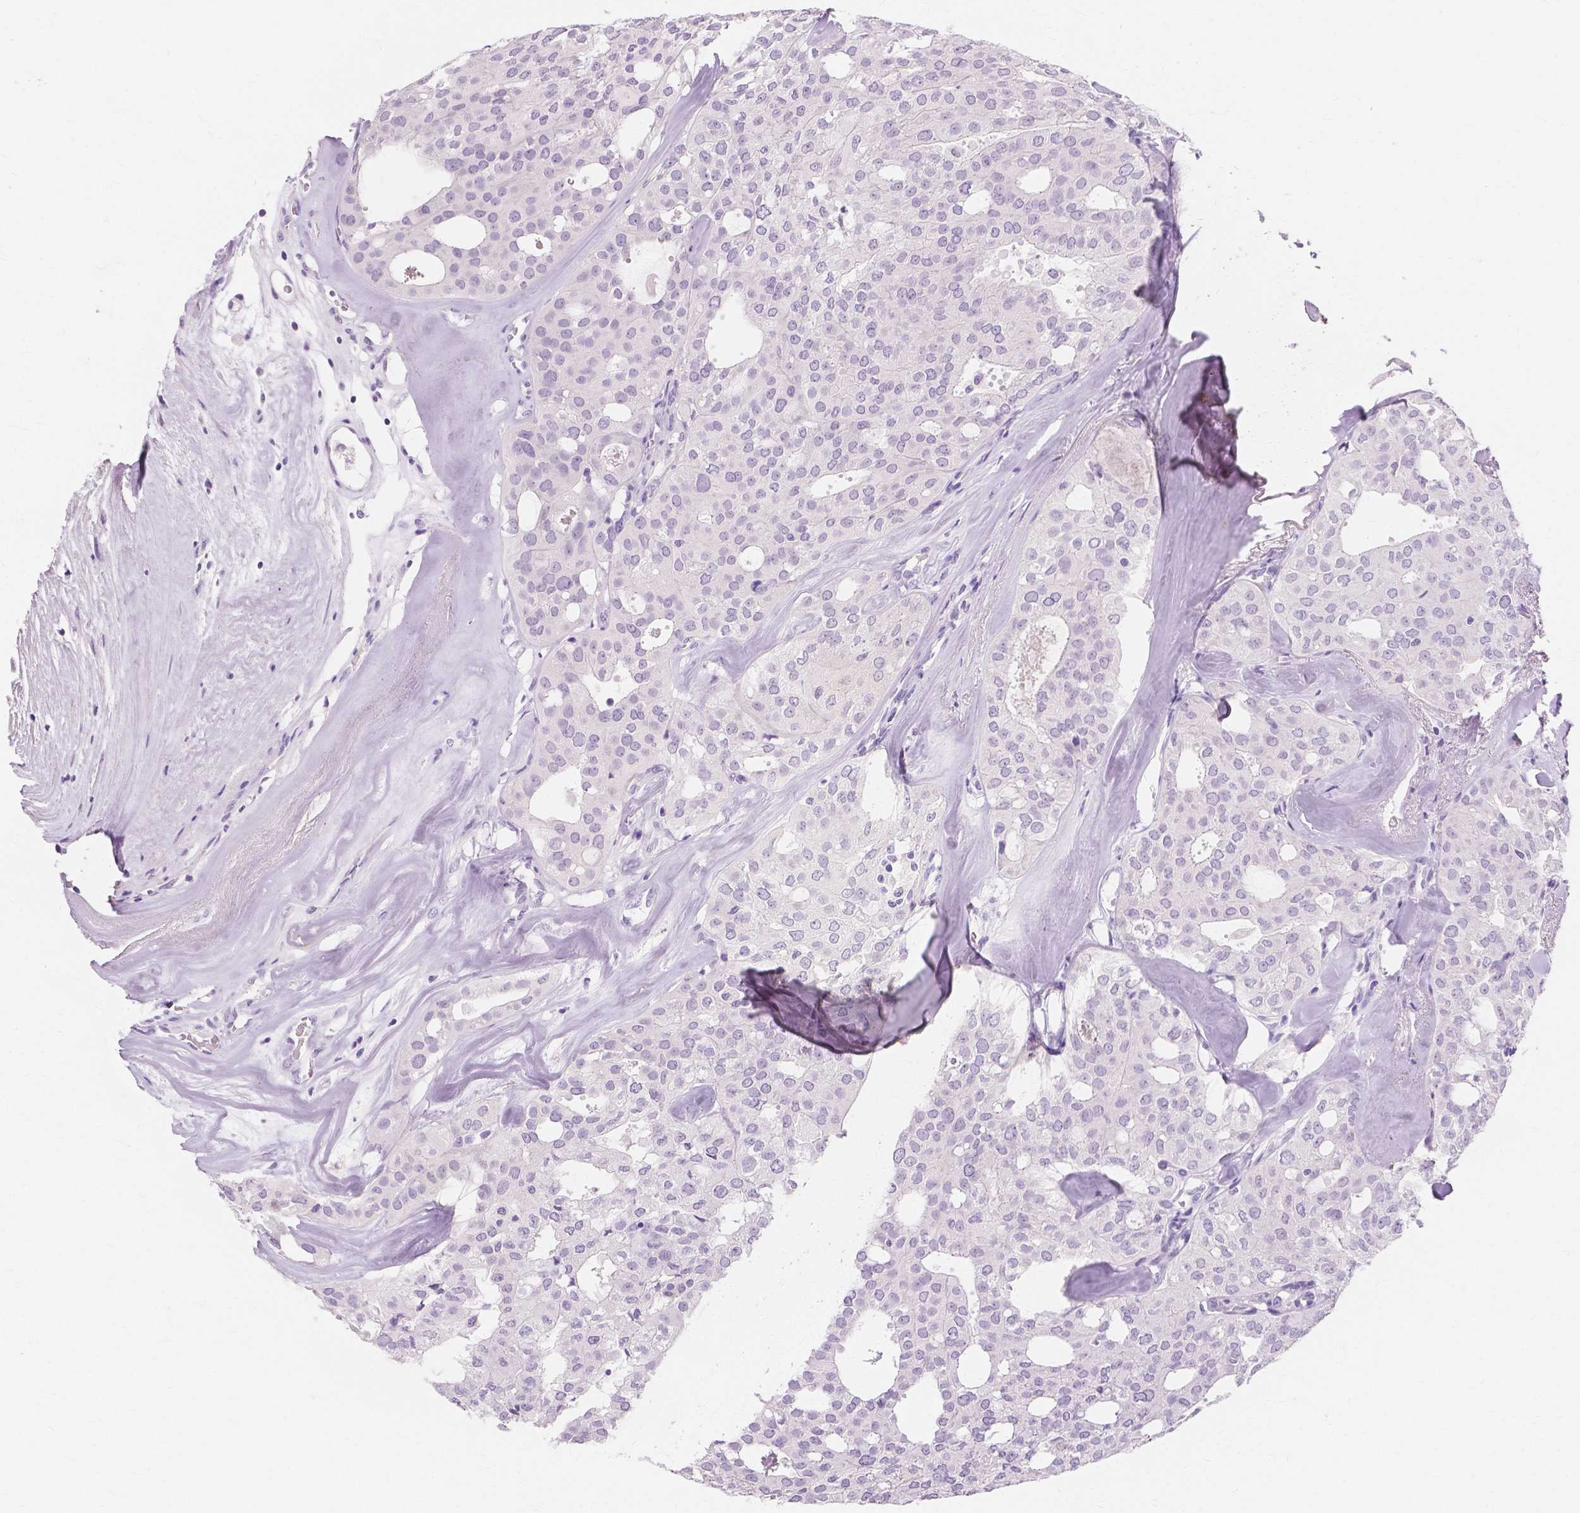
{"staining": {"intensity": "negative", "quantity": "none", "location": "none"}, "tissue": "thyroid cancer", "cell_type": "Tumor cells", "image_type": "cancer", "snomed": [{"axis": "morphology", "description": "Follicular adenoma carcinoma, NOS"}, {"axis": "topography", "description": "Thyroid gland"}], "caption": "Immunohistochemistry (IHC) photomicrograph of thyroid cancer (follicular adenoma carcinoma) stained for a protein (brown), which demonstrates no staining in tumor cells.", "gene": "MUC12", "patient": {"sex": "male", "age": 75}}